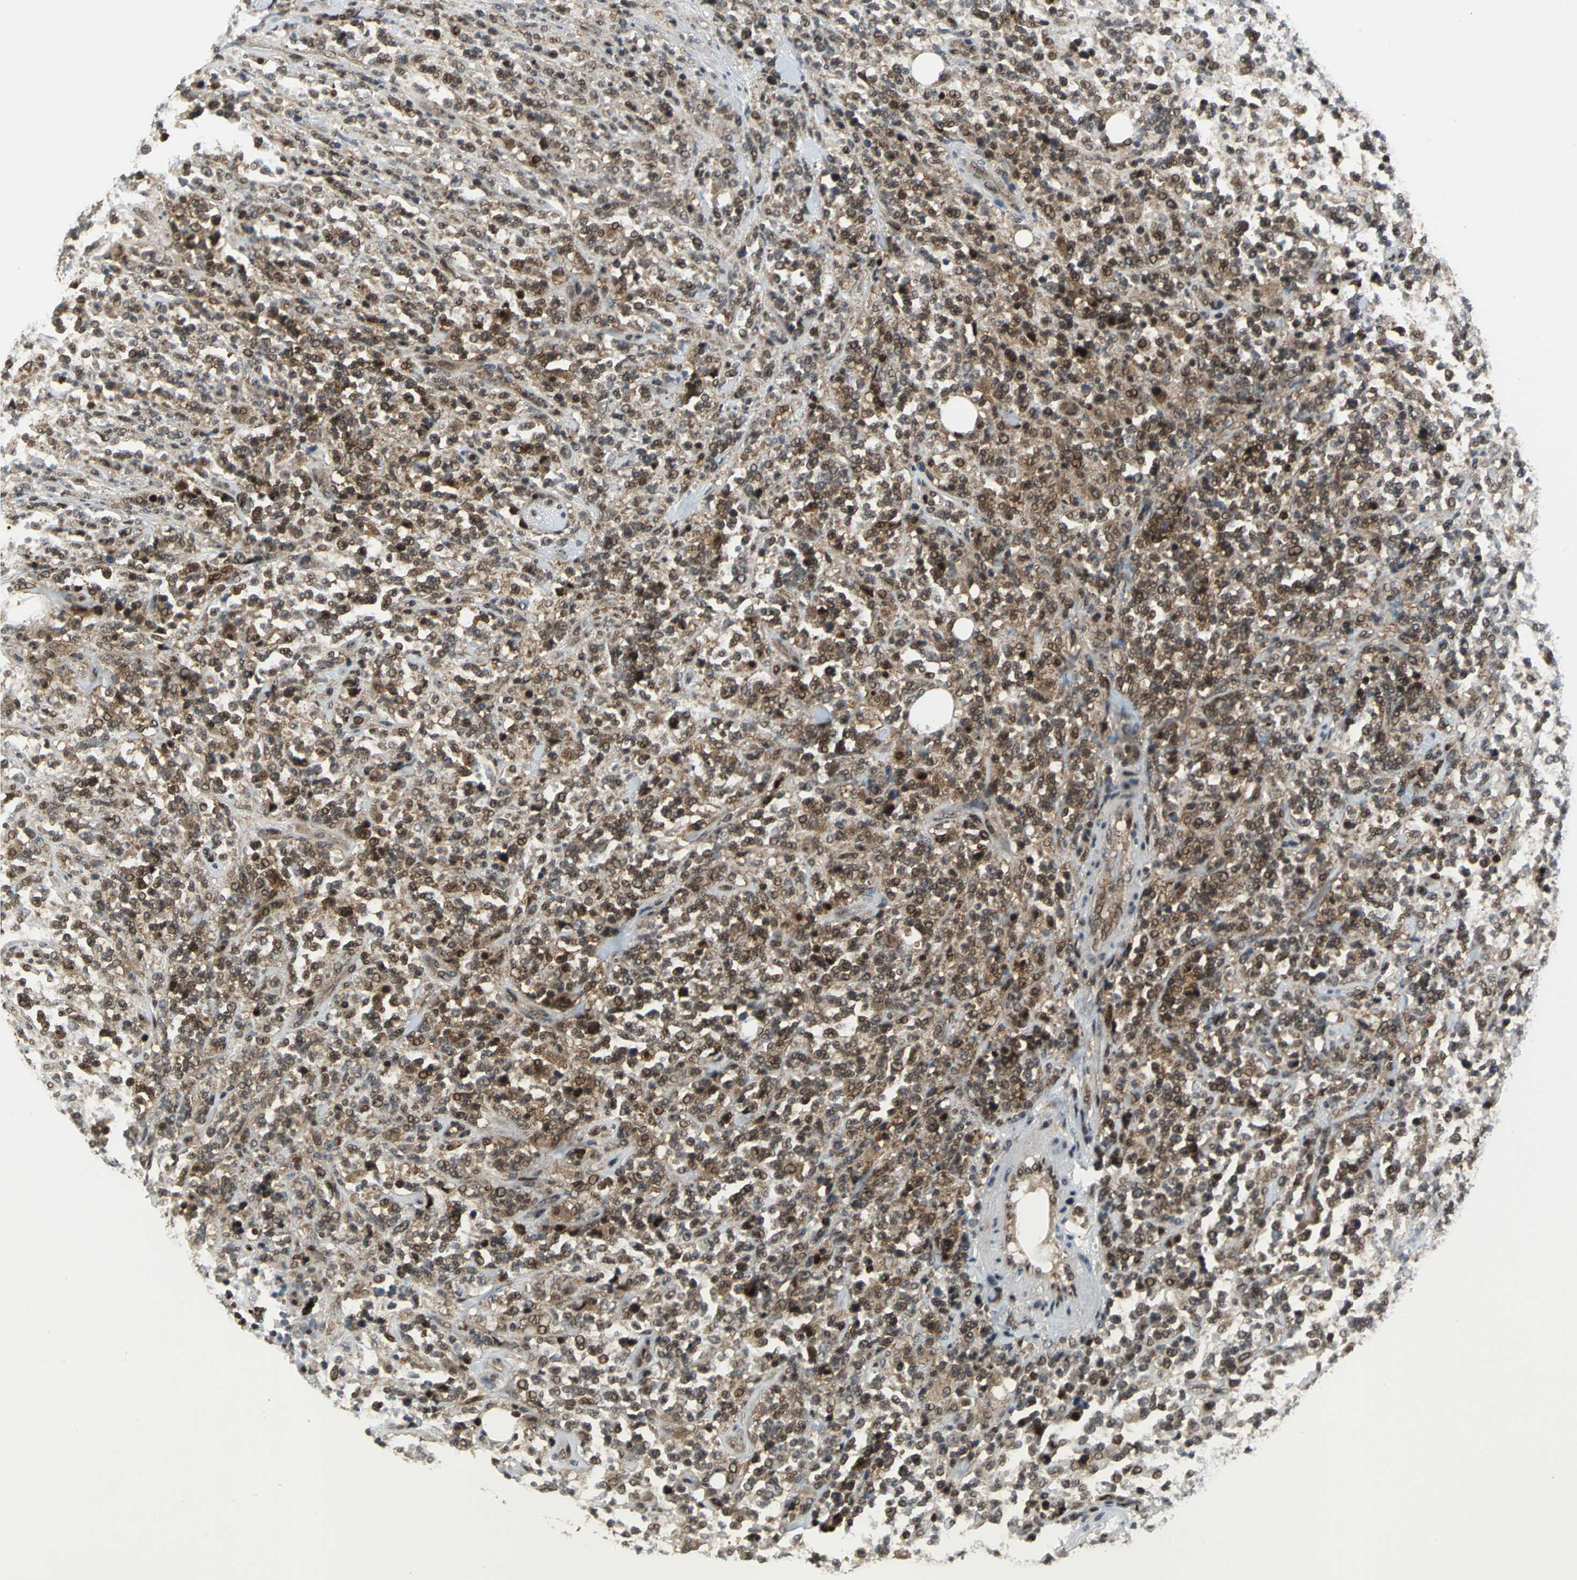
{"staining": {"intensity": "moderate", "quantity": ">75%", "location": "cytoplasmic/membranous,nuclear"}, "tissue": "lymphoma", "cell_type": "Tumor cells", "image_type": "cancer", "snomed": [{"axis": "morphology", "description": "Malignant lymphoma, non-Hodgkin's type, High grade"}, {"axis": "topography", "description": "Soft tissue"}], "caption": "High-grade malignant lymphoma, non-Hodgkin's type stained with DAB IHC demonstrates medium levels of moderate cytoplasmic/membranous and nuclear positivity in approximately >75% of tumor cells. The protein is stained brown, and the nuclei are stained in blue (DAB IHC with brightfield microscopy, high magnification).", "gene": "PSMA4", "patient": {"sex": "male", "age": 18}}